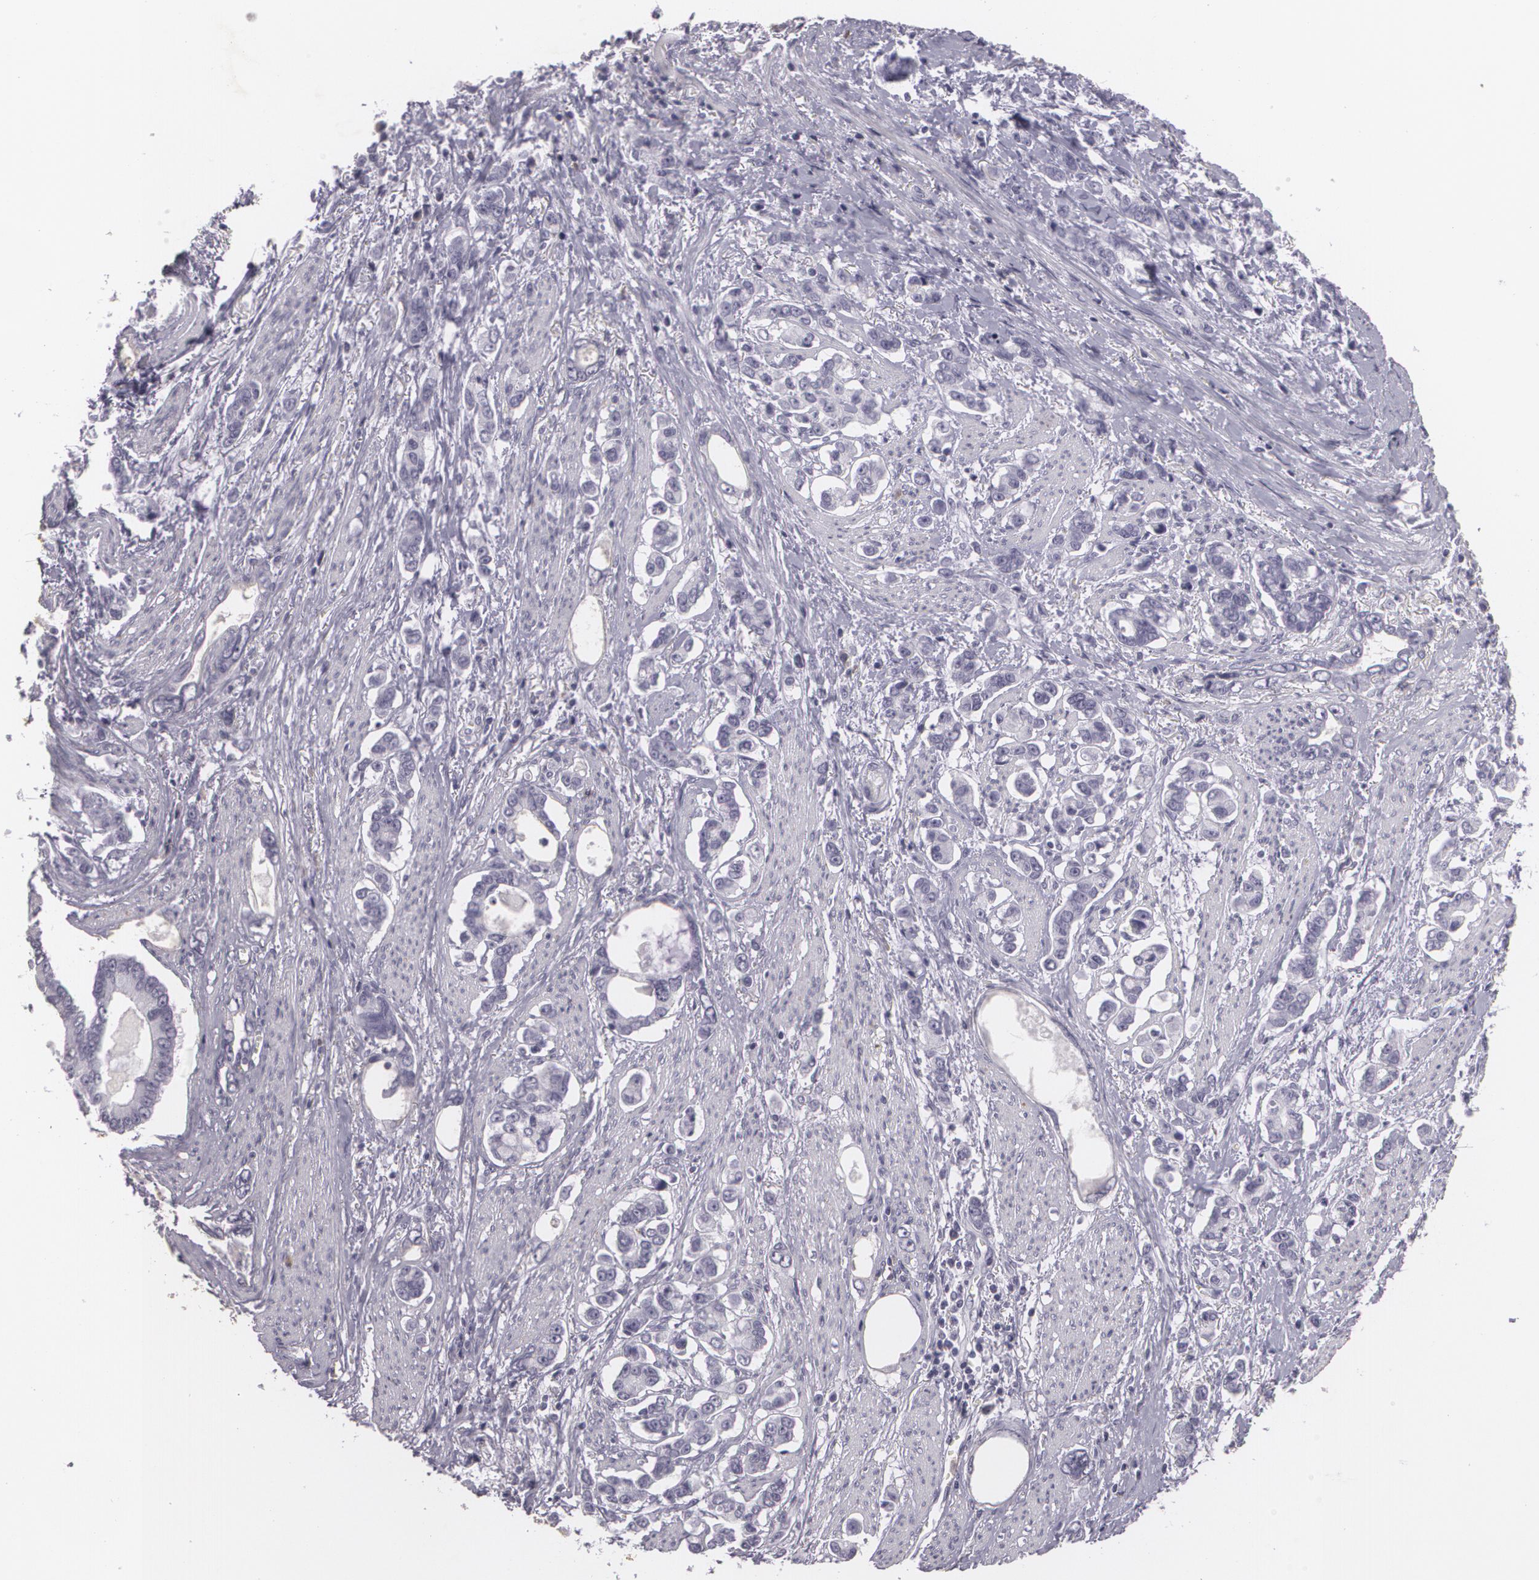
{"staining": {"intensity": "negative", "quantity": "none", "location": "none"}, "tissue": "stomach cancer", "cell_type": "Tumor cells", "image_type": "cancer", "snomed": [{"axis": "morphology", "description": "Adenocarcinoma, NOS"}, {"axis": "topography", "description": "Stomach"}], "caption": "Tumor cells are negative for brown protein staining in stomach cancer.", "gene": "MAP2", "patient": {"sex": "male", "age": 78}}